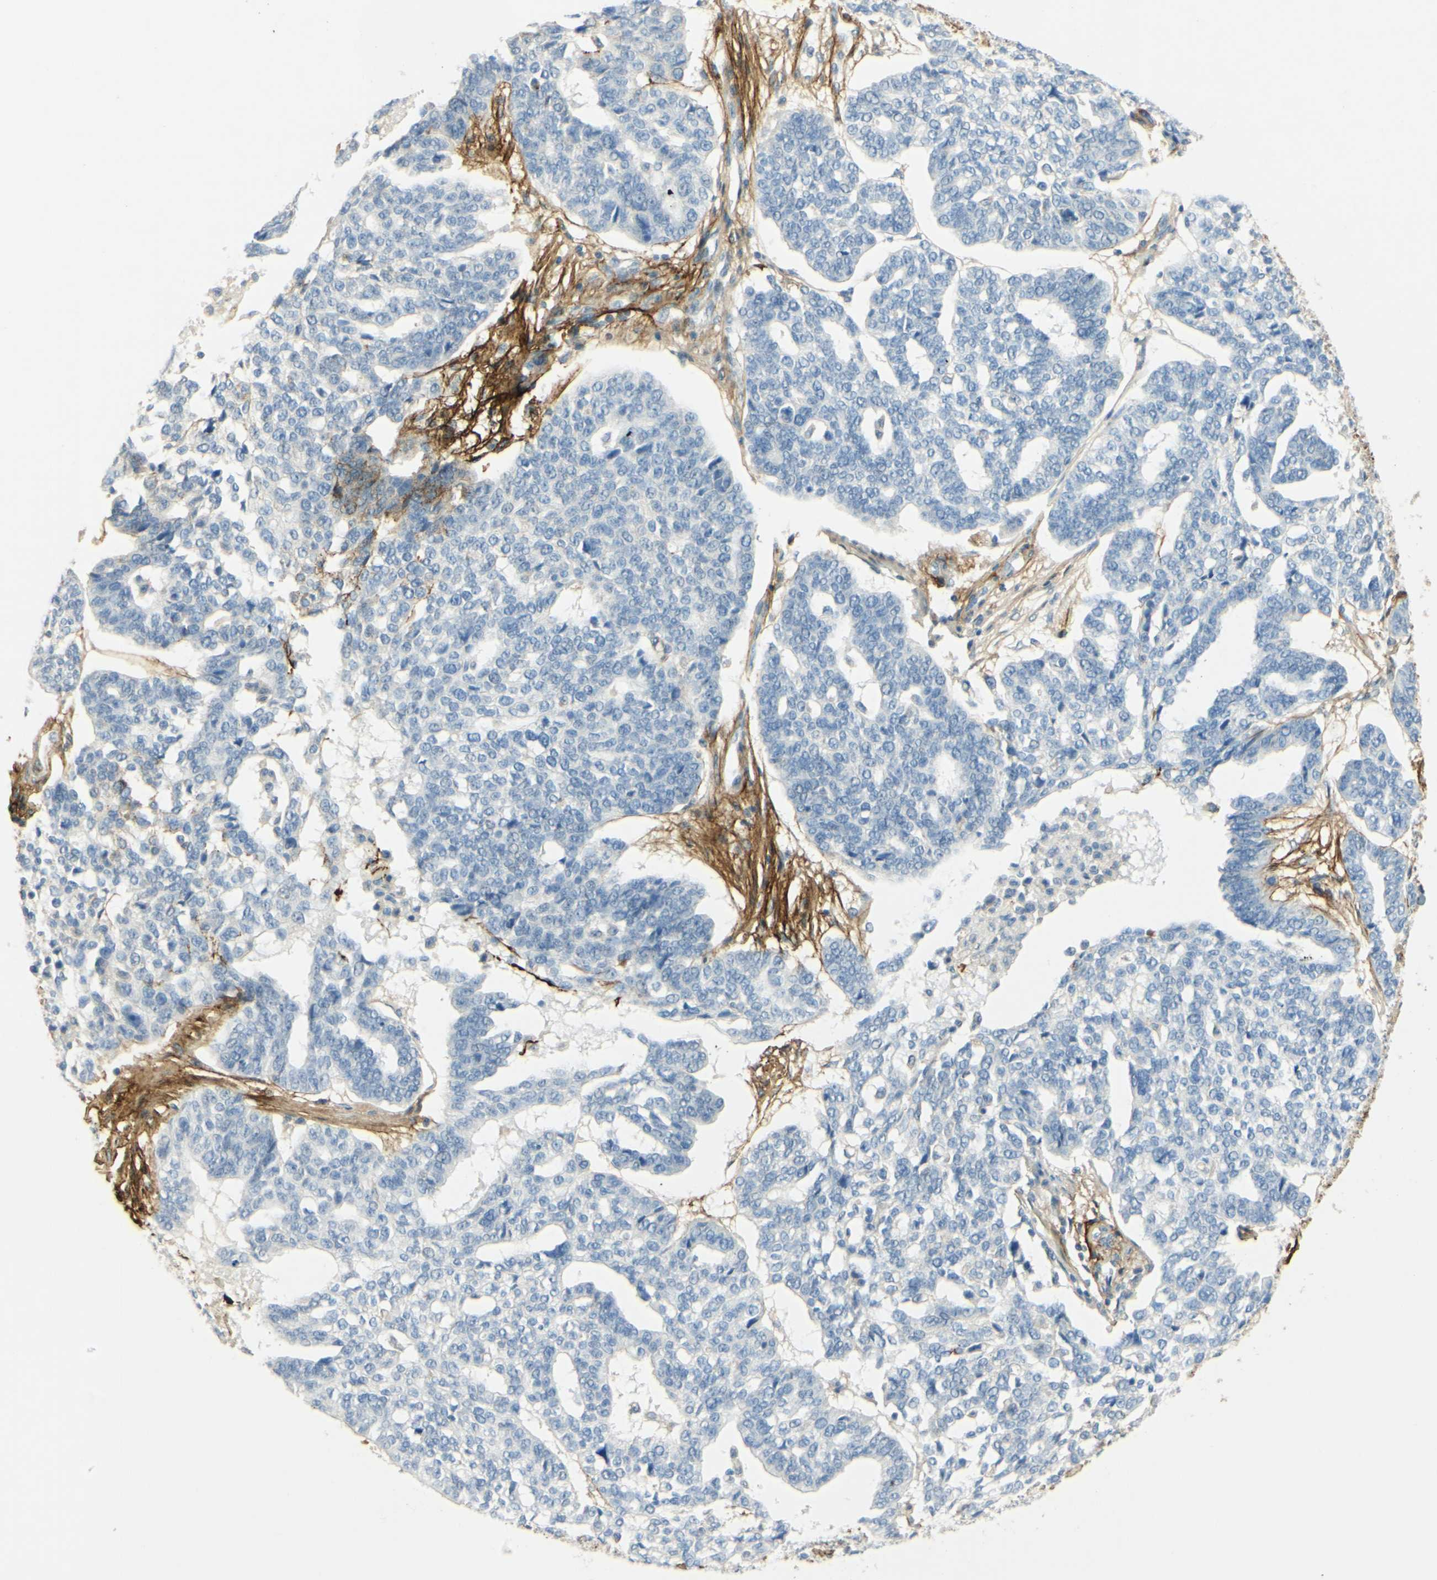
{"staining": {"intensity": "negative", "quantity": "none", "location": "none"}, "tissue": "ovarian cancer", "cell_type": "Tumor cells", "image_type": "cancer", "snomed": [{"axis": "morphology", "description": "Cystadenocarcinoma, serous, NOS"}, {"axis": "topography", "description": "Ovary"}], "caption": "Ovarian cancer (serous cystadenocarcinoma) was stained to show a protein in brown. There is no significant staining in tumor cells.", "gene": "TNN", "patient": {"sex": "female", "age": 59}}